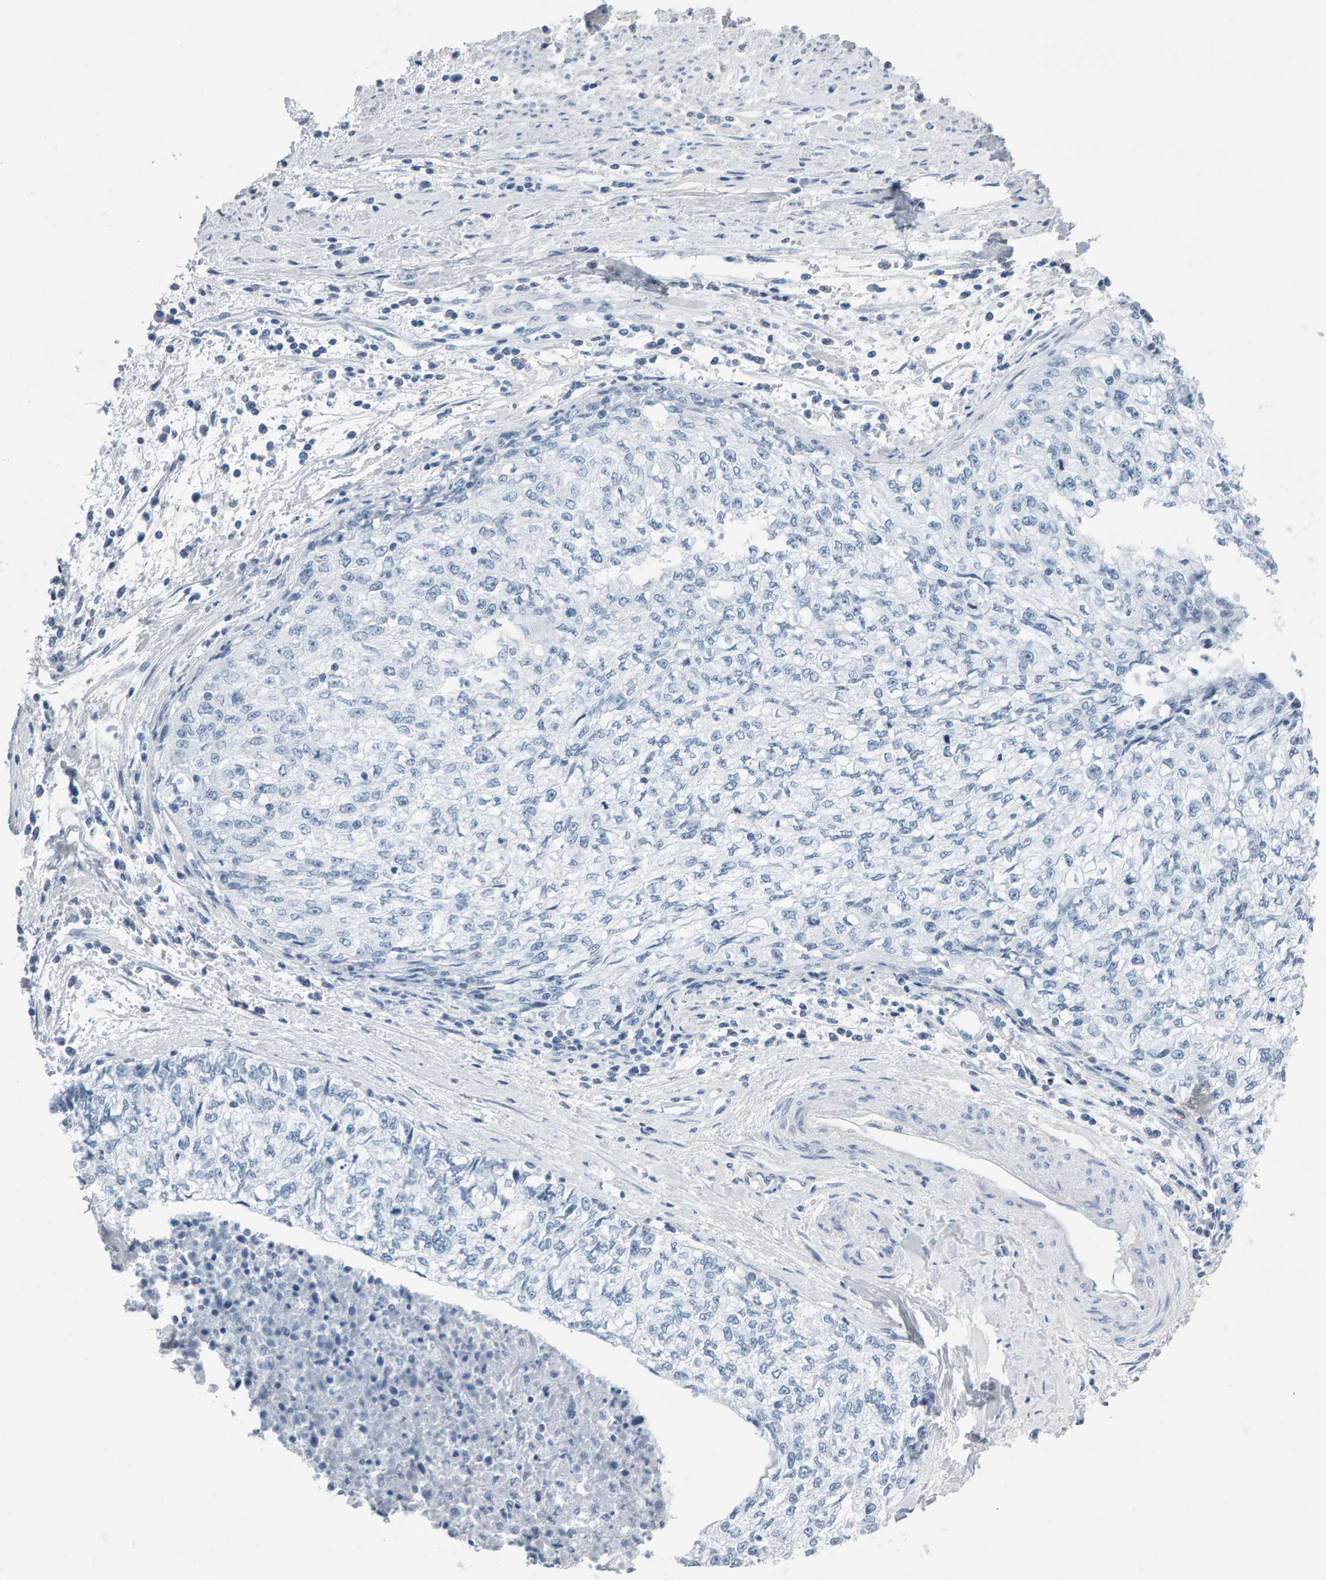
{"staining": {"intensity": "negative", "quantity": "none", "location": "none"}, "tissue": "cervical cancer", "cell_type": "Tumor cells", "image_type": "cancer", "snomed": [{"axis": "morphology", "description": "Squamous cell carcinoma, NOS"}, {"axis": "topography", "description": "Cervix"}], "caption": "Squamous cell carcinoma (cervical) was stained to show a protein in brown. There is no significant expression in tumor cells. (Immunohistochemistry (ihc), brightfield microscopy, high magnification).", "gene": "SPACA3", "patient": {"sex": "female", "age": 57}}